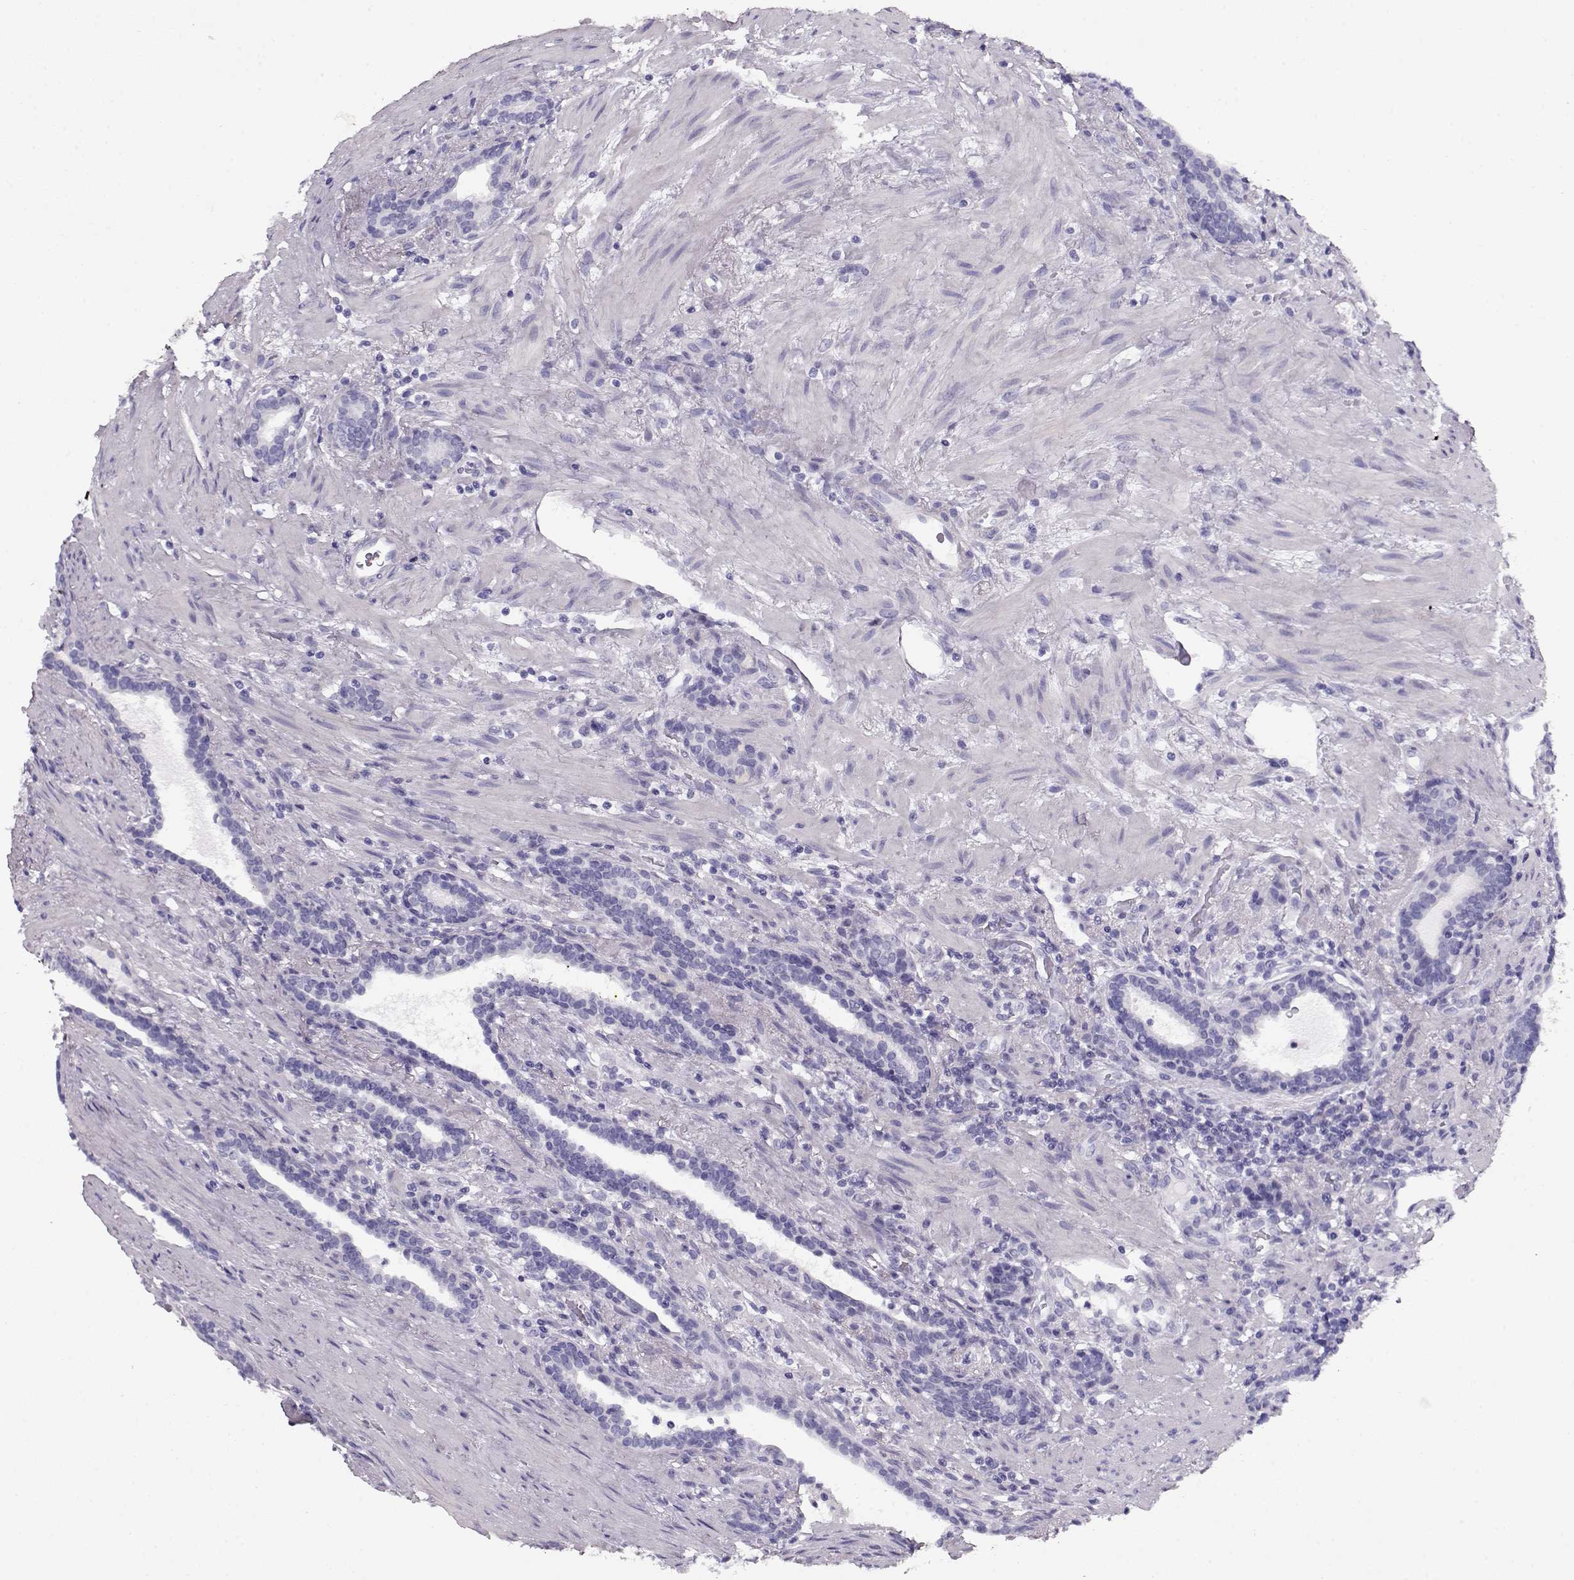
{"staining": {"intensity": "negative", "quantity": "none", "location": "none"}, "tissue": "prostate cancer", "cell_type": "Tumor cells", "image_type": "cancer", "snomed": [{"axis": "morphology", "description": "Adenocarcinoma, NOS"}, {"axis": "topography", "description": "Prostate"}], "caption": "Immunohistochemistry of human prostate cancer (adenocarcinoma) demonstrates no positivity in tumor cells. (Stains: DAB immunohistochemistry (IHC) with hematoxylin counter stain, Microscopy: brightfield microscopy at high magnification).", "gene": "ACTN2", "patient": {"sex": "male", "age": 66}}